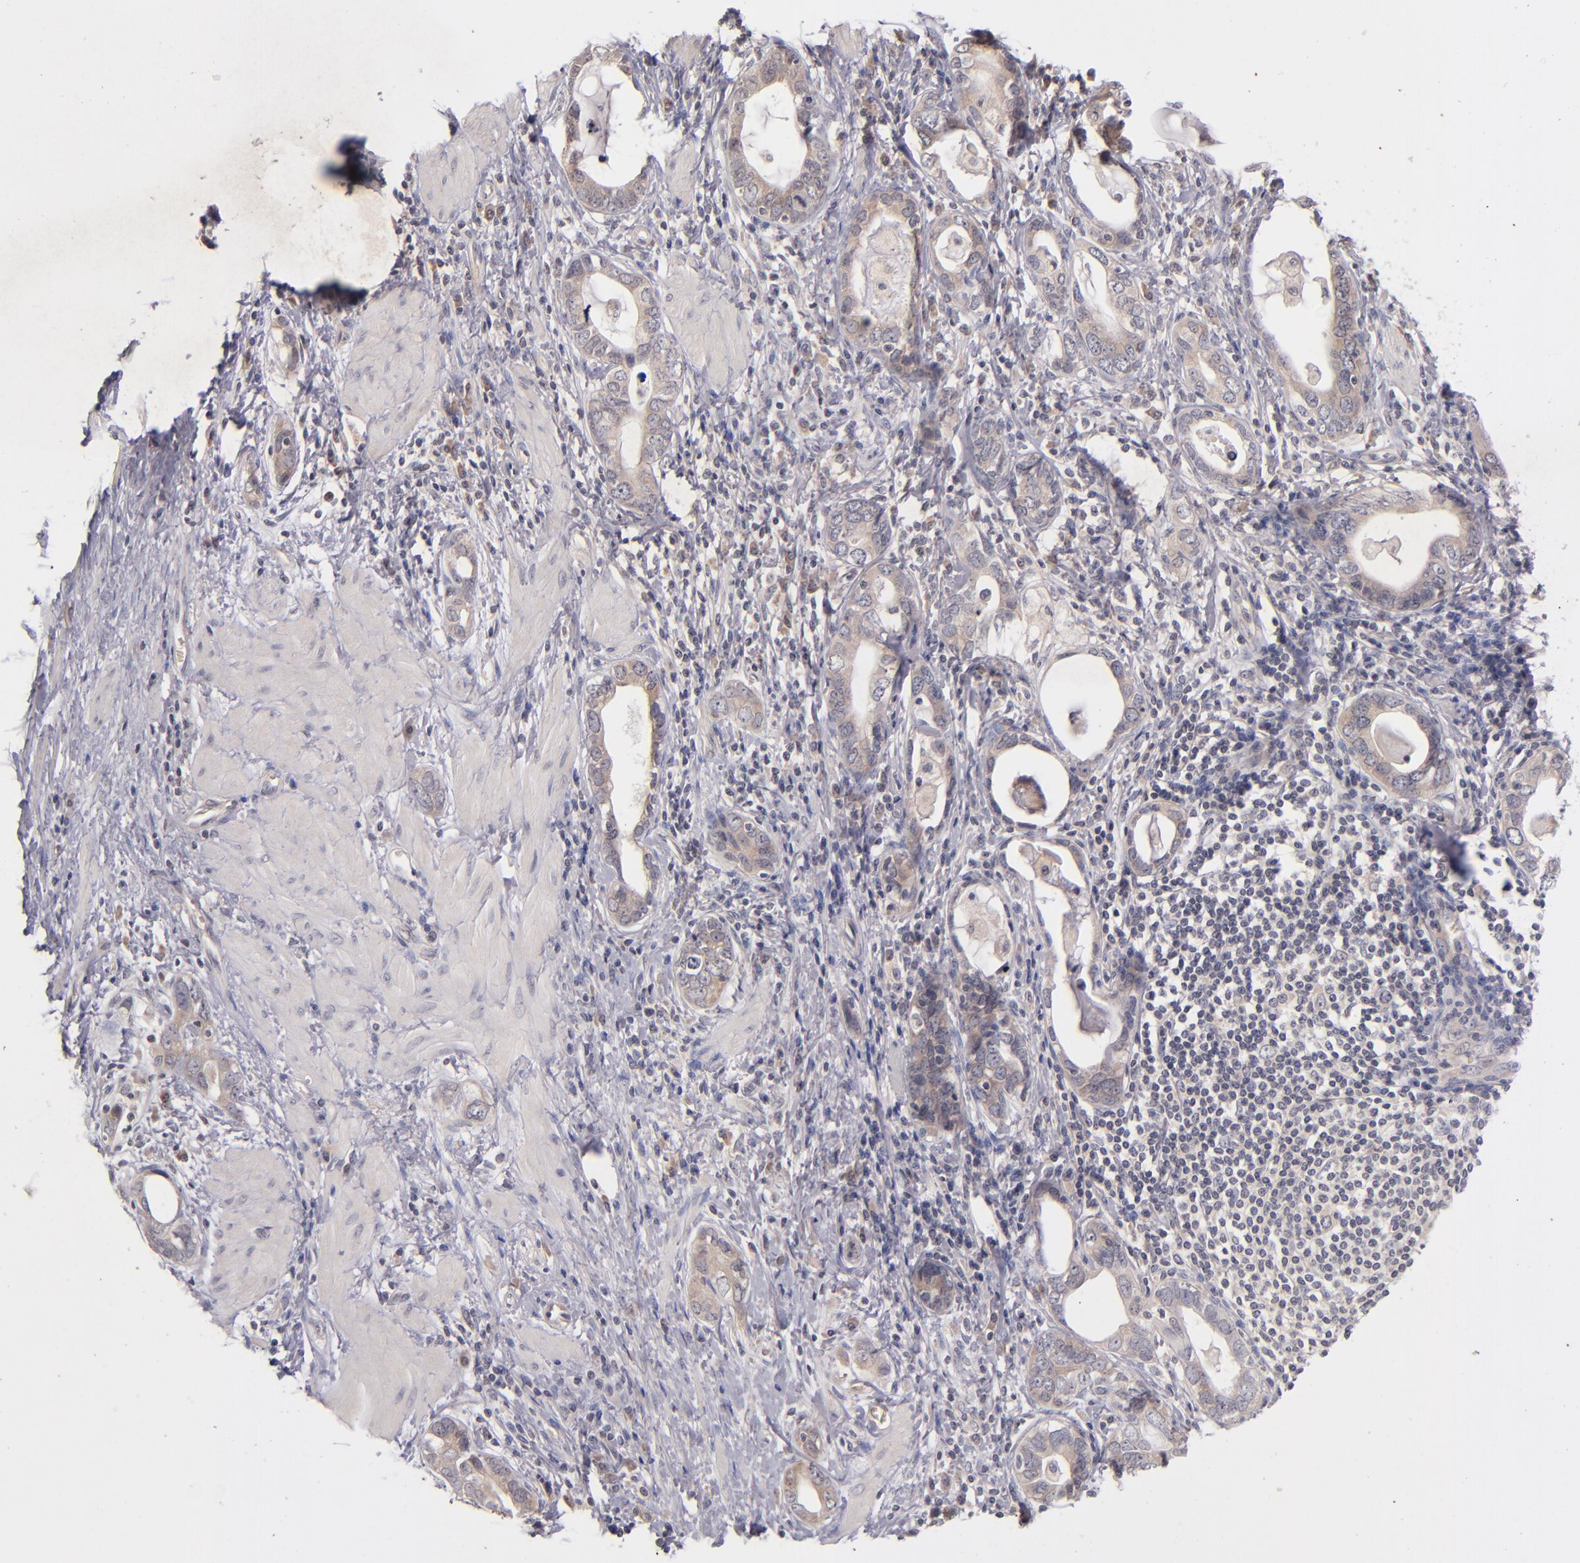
{"staining": {"intensity": "weak", "quantity": "25%-75%", "location": "cytoplasmic/membranous"}, "tissue": "stomach cancer", "cell_type": "Tumor cells", "image_type": "cancer", "snomed": [{"axis": "morphology", "description": "Adenocarcinoma, NOS"}, {"axis": "topography", "description": "Stomach, lower"}], "caption": "A low amount of weak cytoplasmic/membranous positivity is appreciated in about 25%-75% of tumor cells in stomach cancer (adenocarcinoma) tissue.", "gene": "TSC2", "patient": {"sex": "female", "age": 93}}